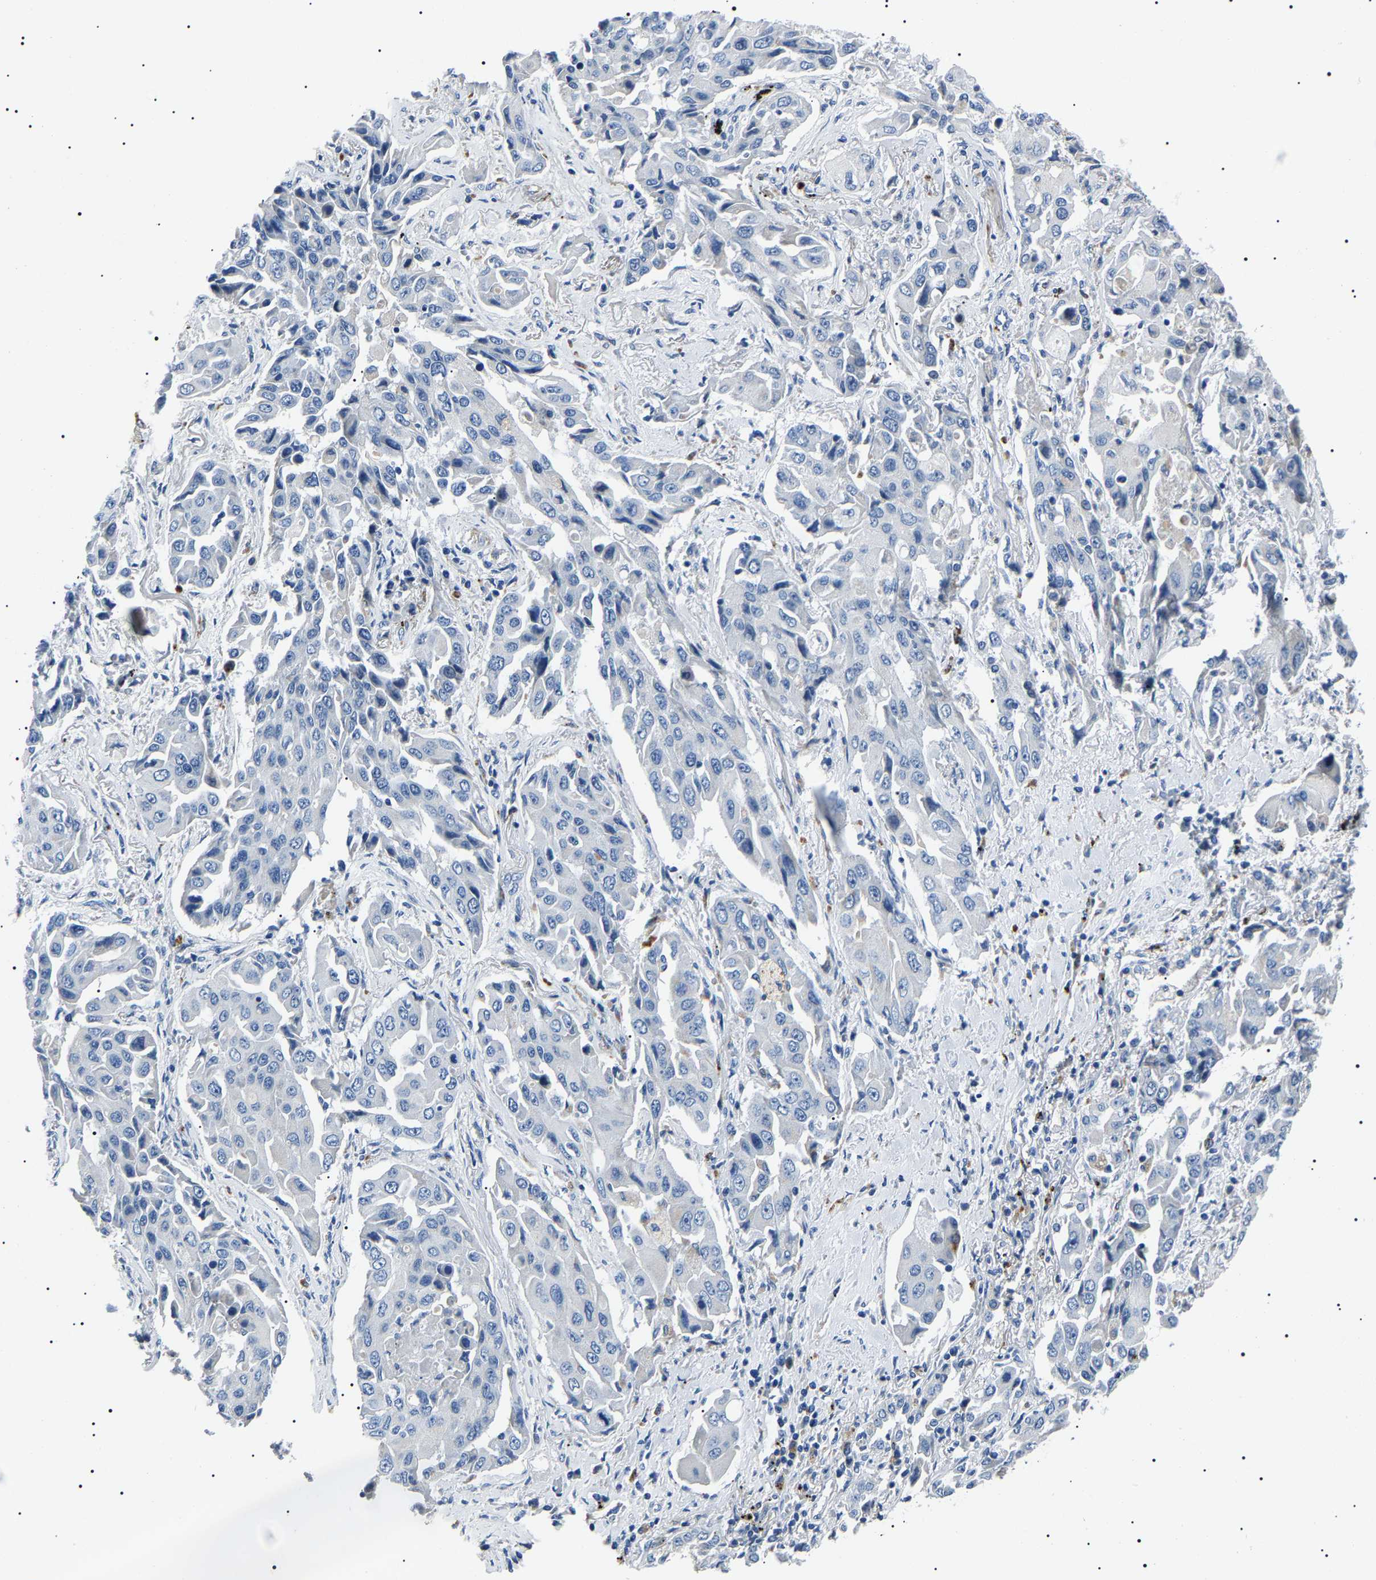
{"staining": {"intensity": "negative", "quantity": "none", "location": "none"}, "tissue": "lung cancer", "cell_type": "Tumor cells", "image_type": "cancer", "snomed": [{"axis": "morphology", "description": "Adenocarcinoma, NOS"}, {"axis": "topography", "description": "Lung"}], "caption": "The photomicrograph shows no significant expression in tumor cells of lung cancer.", "gene": "KLK15", "patient": {"sex": "female", "age": 65}}